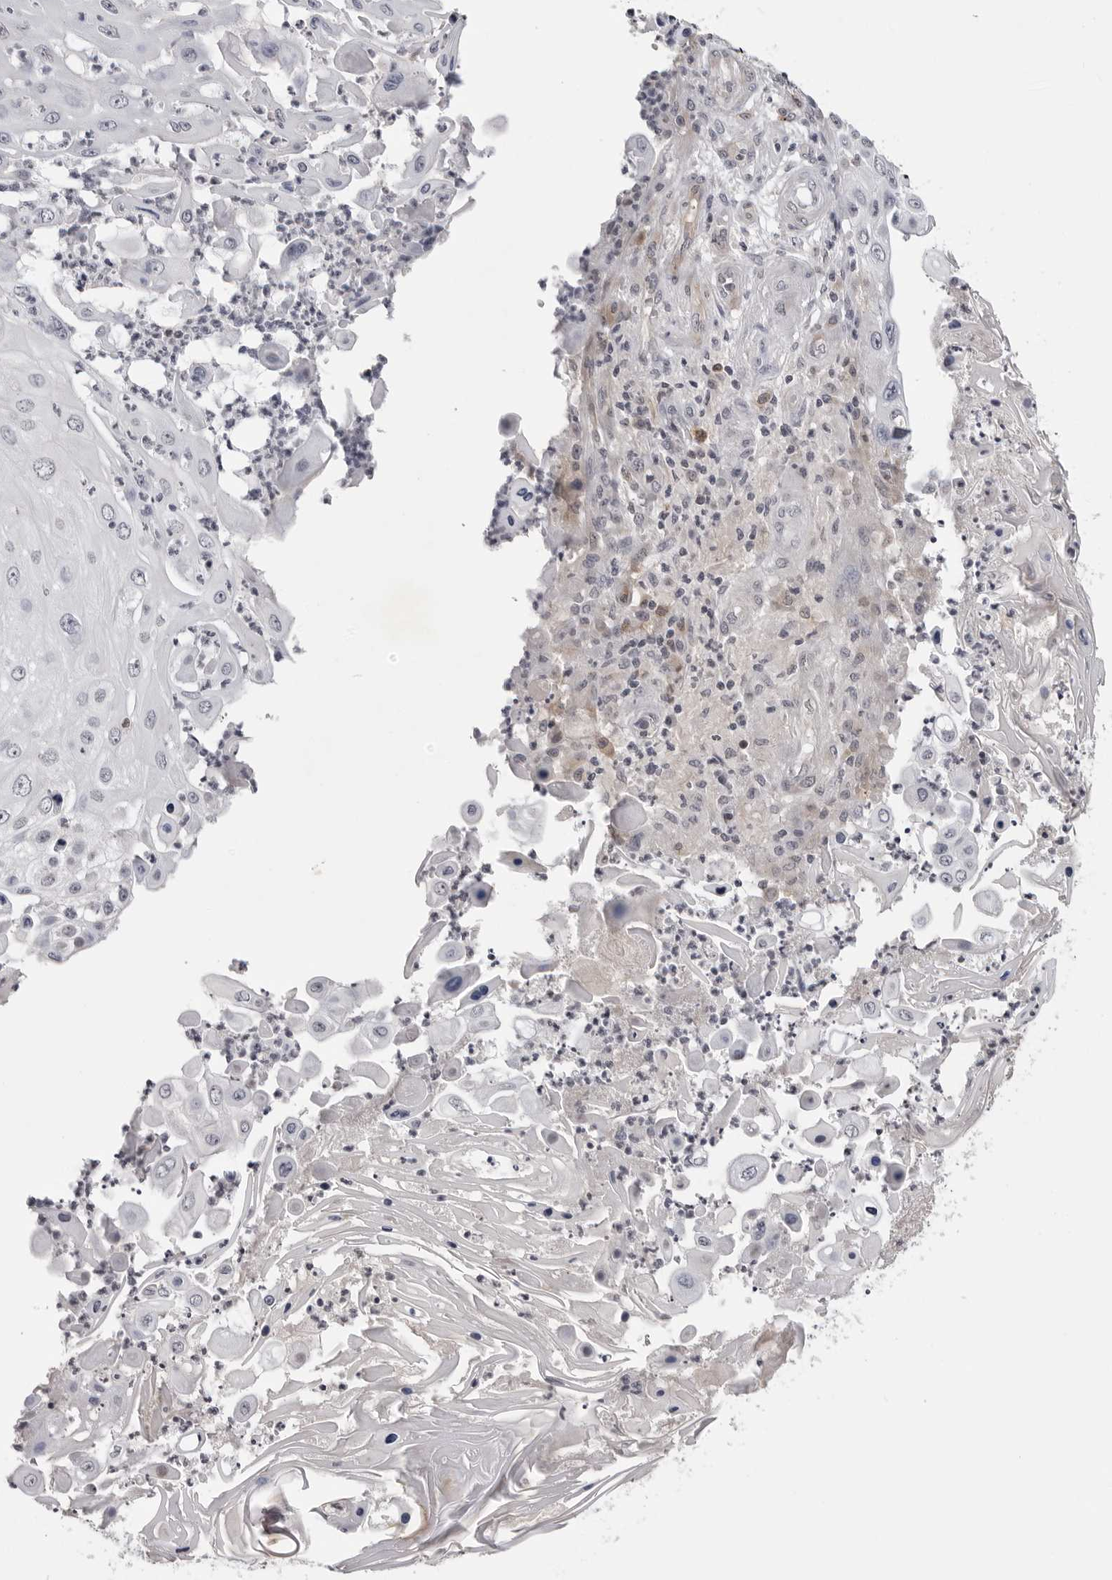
{"staining": {"intensity": "weak", "quantity": "25%-75%", "location": "cytoplasmic/membranous"}, "tissue": "skin cancer", "cell_type": "Tumor cells", "image_type": "cancer", "snomed": [{"axis": "morphology", "description": "Squamous cell carcinoma, NOS"}, {"axis": "topography", "description": "Skin"}], "caption": "A brown stain shows weak cytoplasmic/membranous expression of a protein in human skin cancer tumor cells. Nuclei are stained in blue.", "gene": "RRM1", "patient": {"sex": "female", "age": 44}}